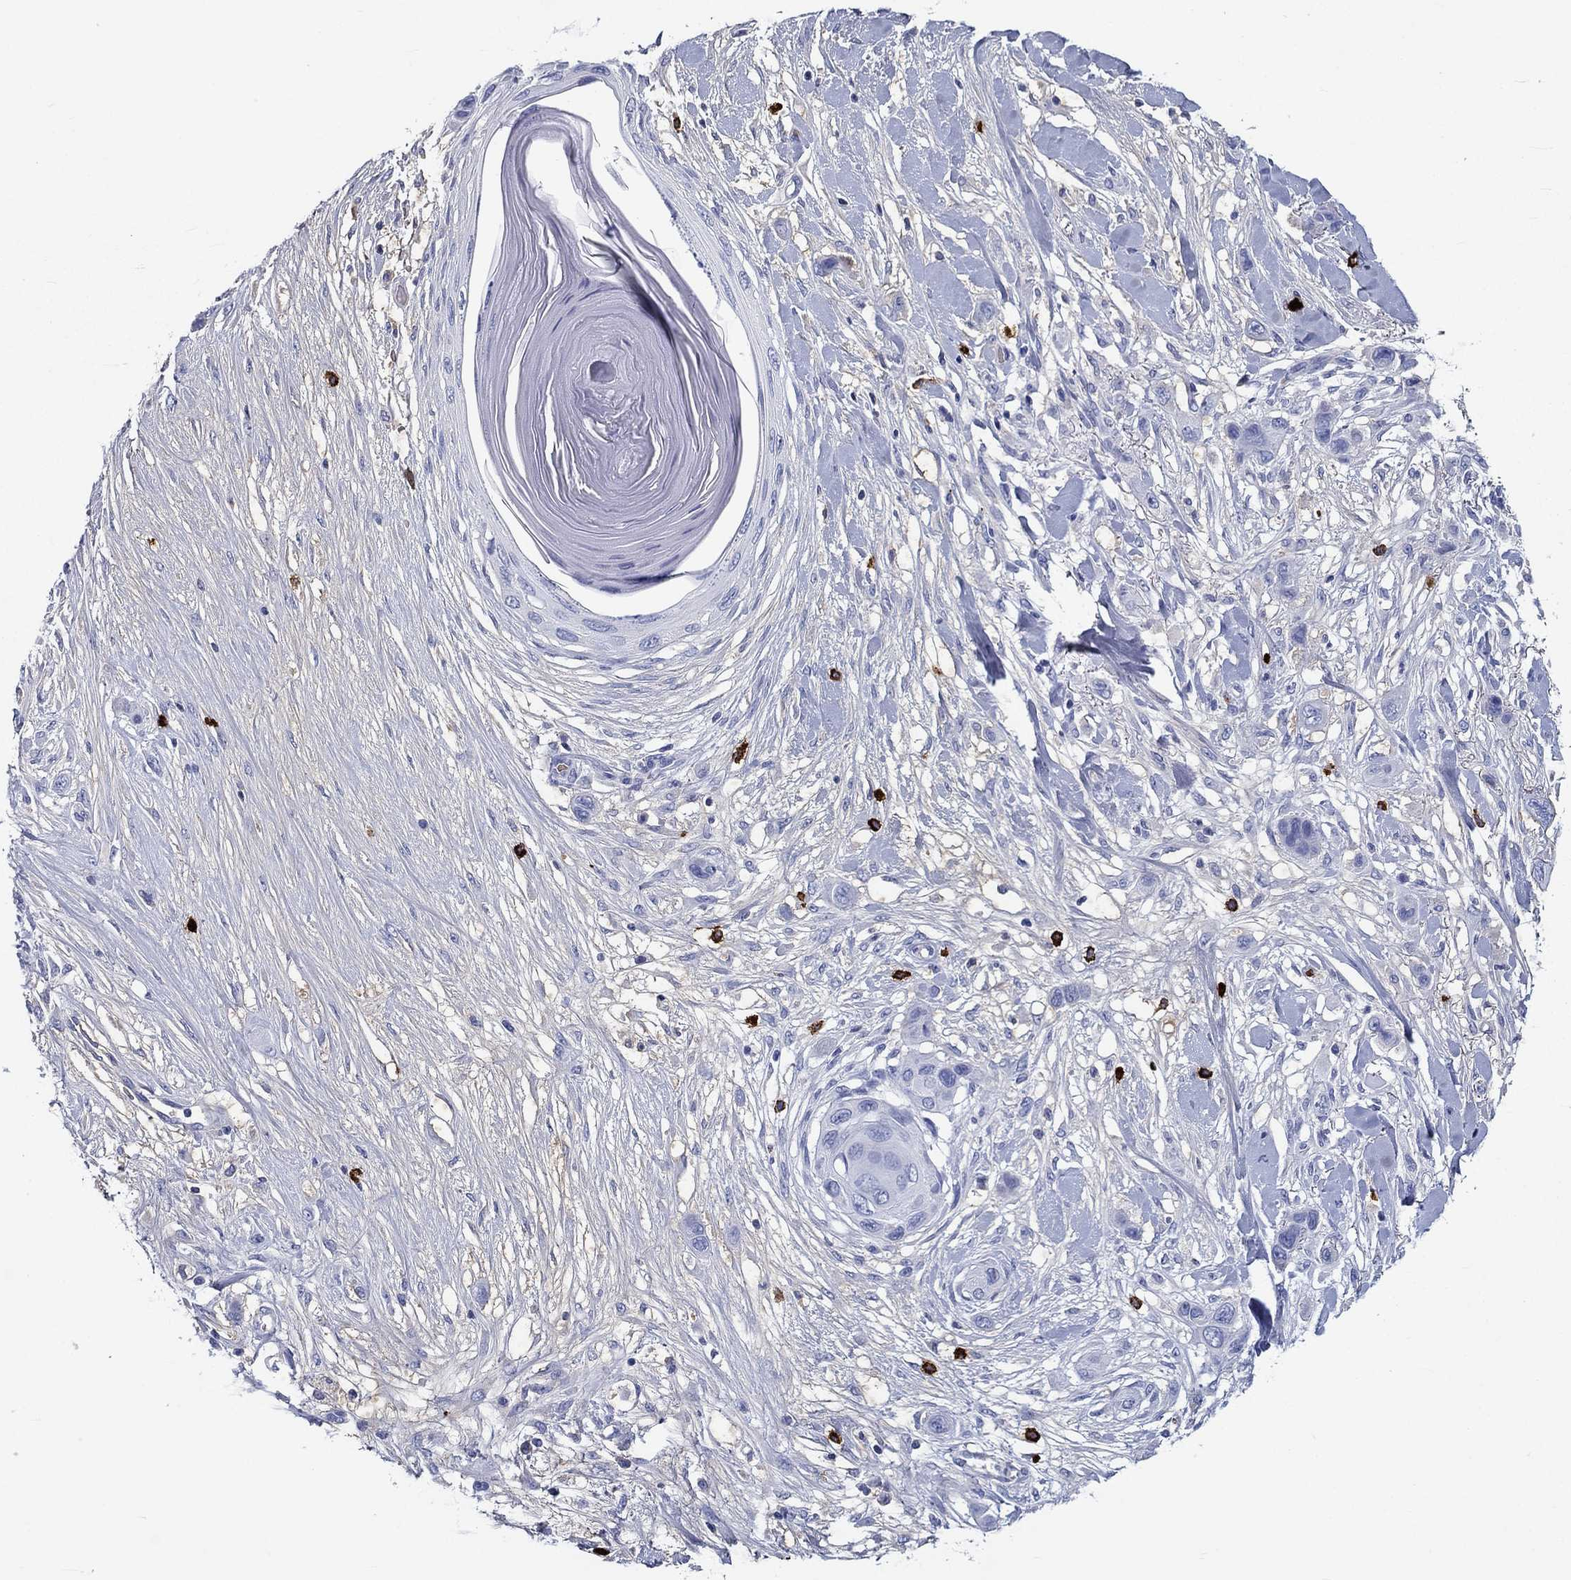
{"staining": {"intensity": "negative", "quantity": "none", "location": "none"}, "tissue": "skin cancer", "cell_type": "Tumor cells", "image_type": "cancer", "snomed": [{"axis": "morphology", "description": "Squamous cell carcinoma, NOS"}, {"axis": "topography", "description": "Skin"}], "caption": "Histopathology image shows no significant protein staining in tumor cells of squamous cell carcinoma (skin).", "gene": "CD40LG", "patient": {"sex": "male", "age": 79}}